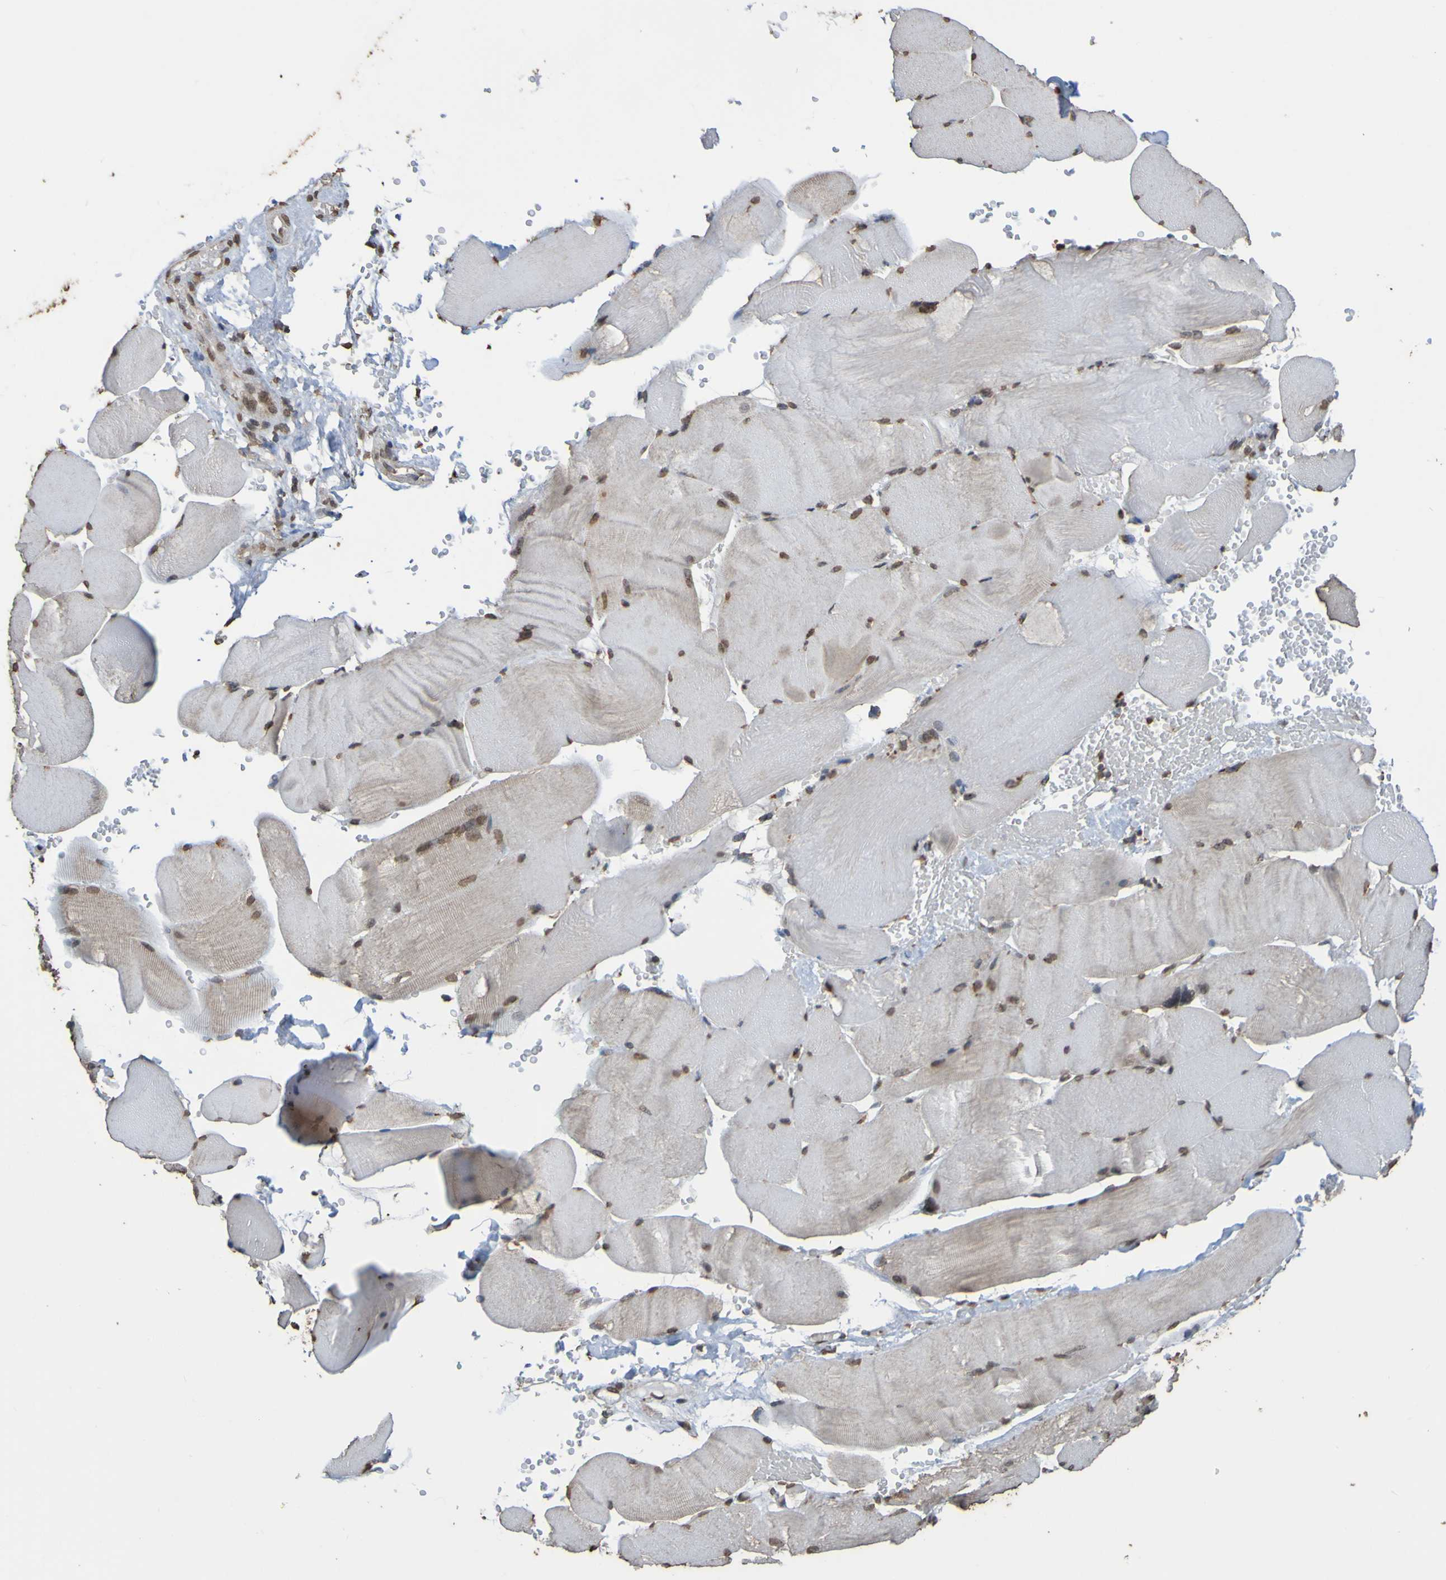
{"staining": {"intensity": "weak", "quantity": ">75%", "location": "nuclear"}, "tissue": "skeletal muscle", "cell_type": "Myocytes", "image_type": "normal", "snomed": [{"axis": "morphology", "description": "Normal tissue, NOS"}, {"axis": "topography", "description": "Skin"}, {"axis": "topography", "description": "Skeletal muscle"}], "caption": "Weak nuclear positivity is identified in approximately >75% of myocytes in benign skeletal muscle. The protein of interest is shown in brown color, while the nuclei are stained blue.", "gene": "ALKBH2", "patient": {"sex": "male", "age": 83}}